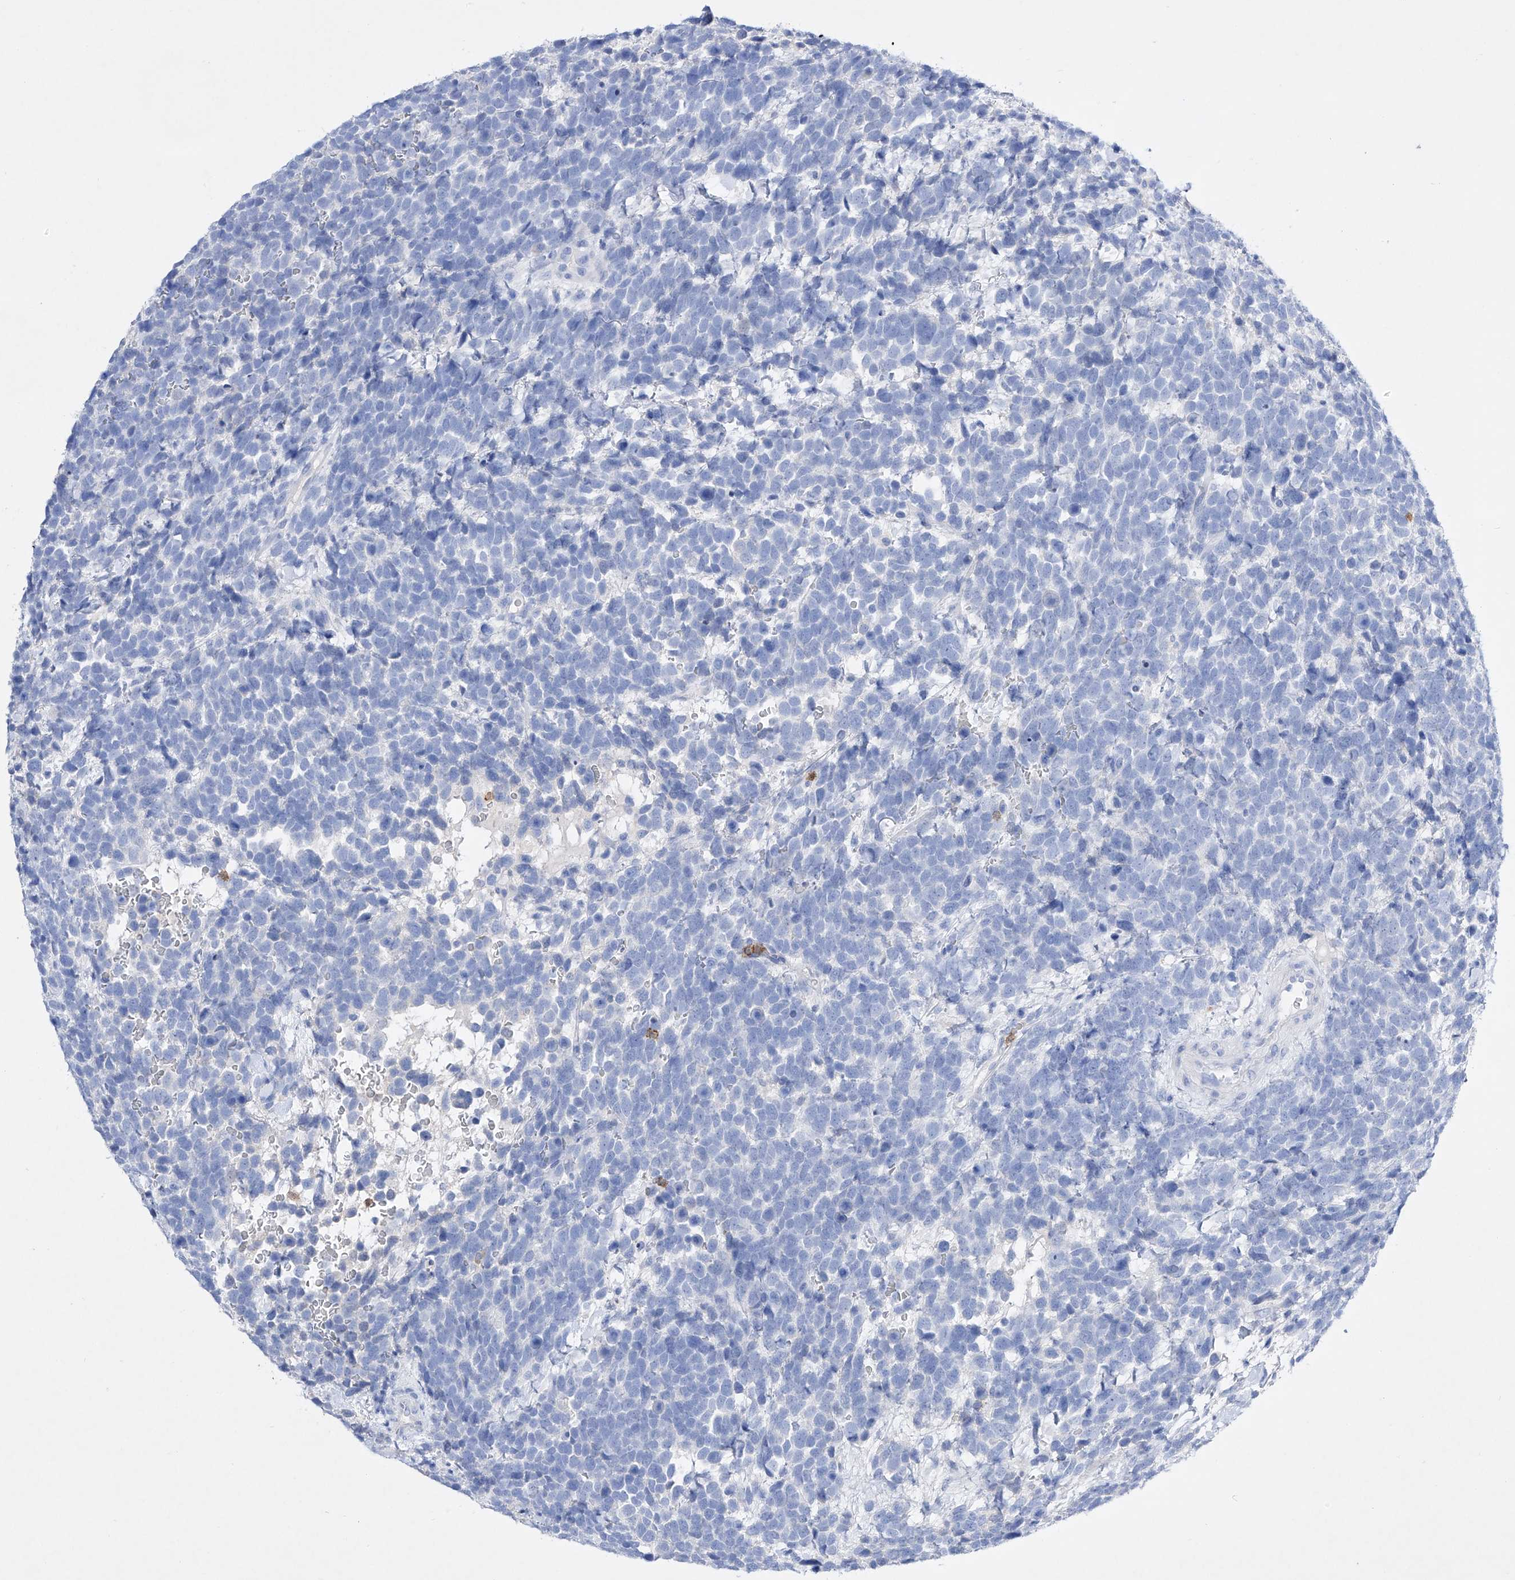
{"staining": {"intensity": "negative", "quantity": "none", "location": "none"}, "tissue": "urothelial cancer", "cell_type": "Tumor cells", "image_type": "cancer", "snomed": [{"axis": "morphology", "description": "Urothelial carcinoma, High grade"}, {"axis": "topography", "description": "Urinary bladder"}], "caption": "Tumor cells show no significant protein expression in urothelial carcinoma (high-grade).", "gene": "TM7SF2", "patient": {"sex": "female", "age": 82}}